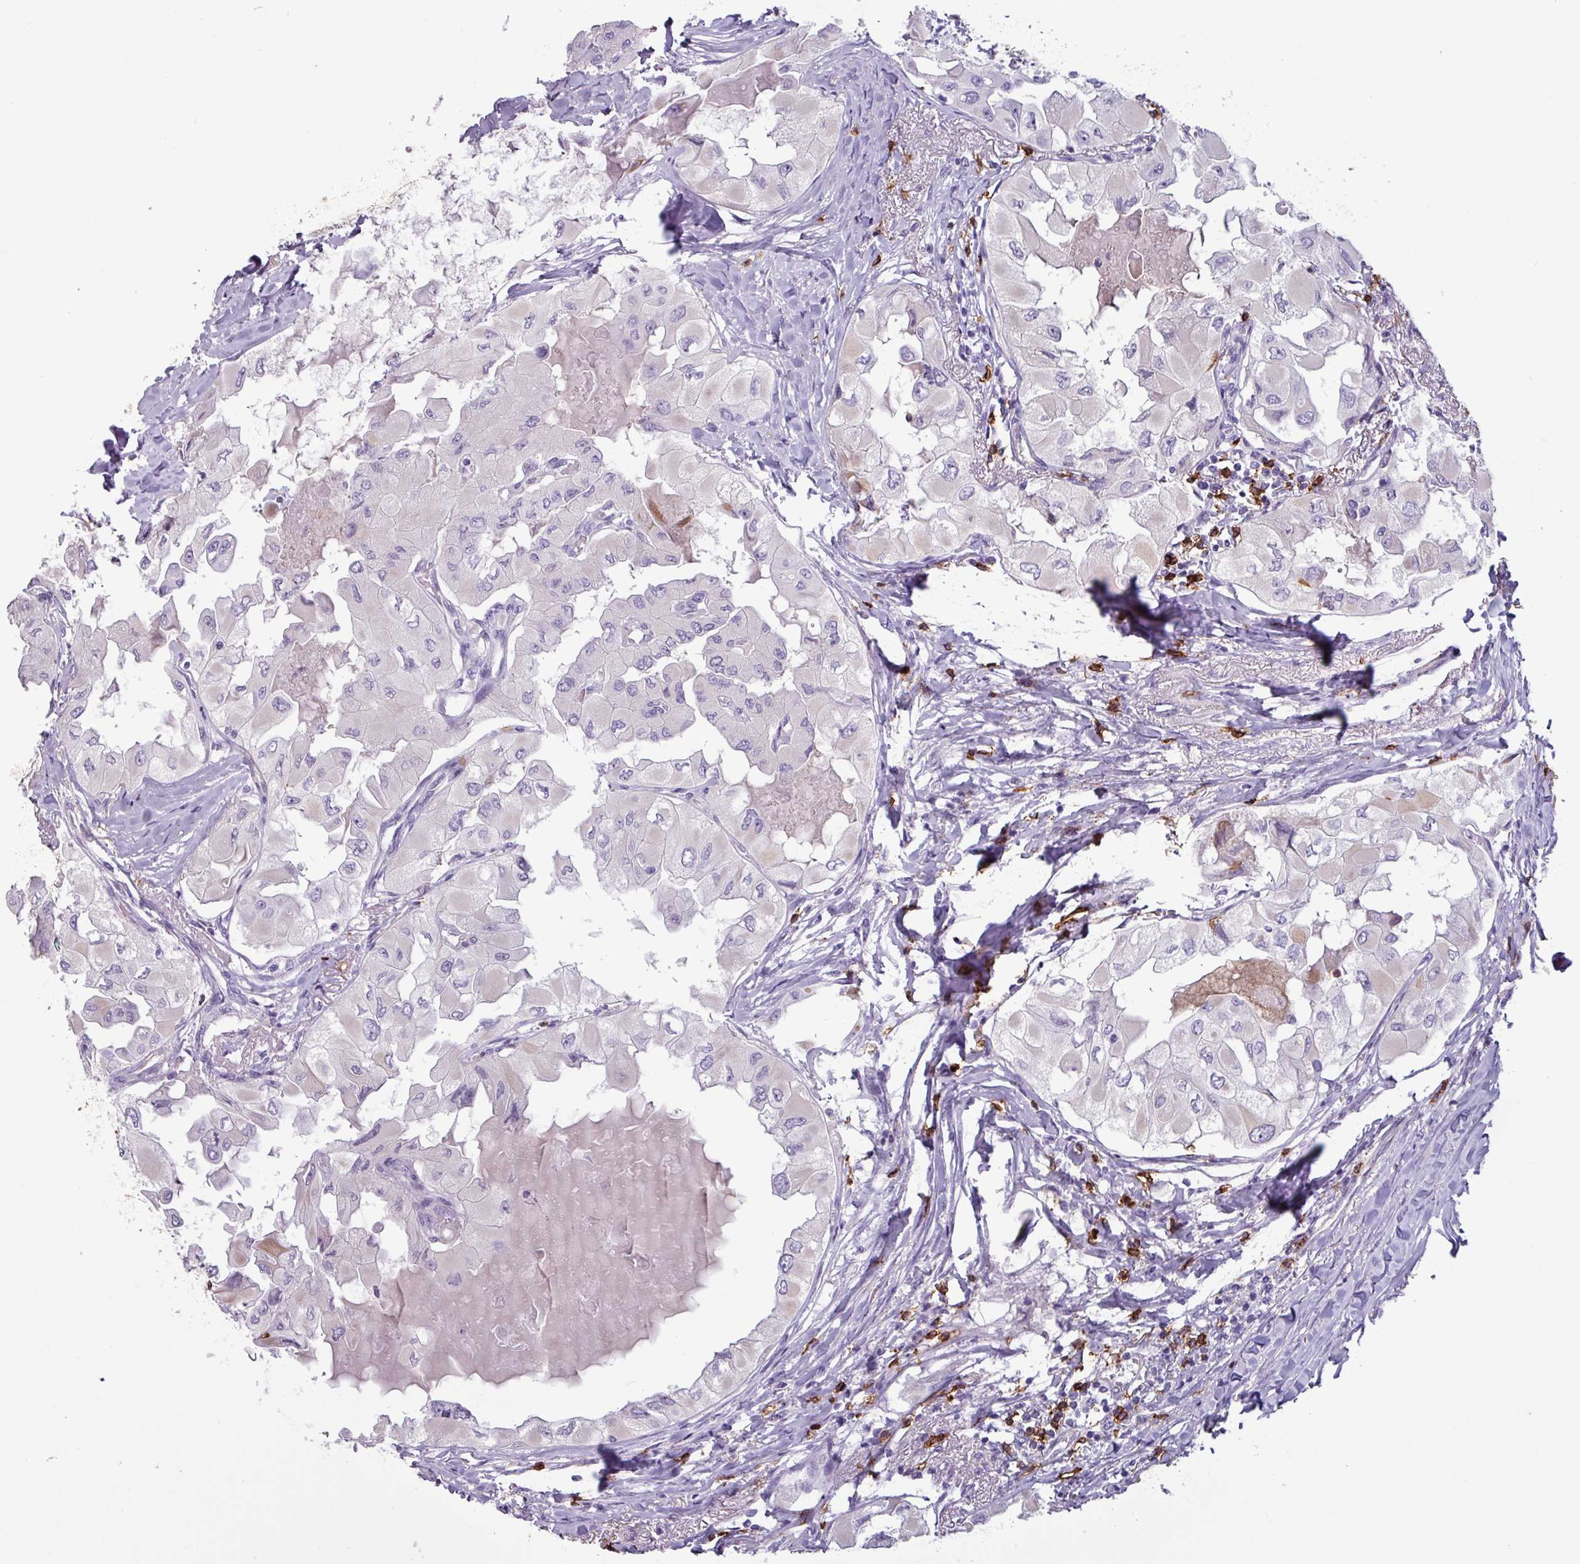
{"staining": {"intensity": "weak", "quantity": "<25%", "location": "cytoplasmic/membranous"}, "tissue": "thyroid cancer", "cell_type": "Tumor cells", "image_type": "cancer", "snomed": [{"axis": "morphology", "description": "Normal tissue, NOS"}, {"axis": "morphology", "description": "Papillary adenocarcinoma, NOS"}, {"axis": "topography", "description": "Thyroid gland"}], "caption": "This is an immunohistochemistry (IHC) image of human thyroid cancer (papillary adenocarcinoma). There is no staining in tumor cells.", "gene": "CD8A", "patient": {"sex": "female", "age": 59}}